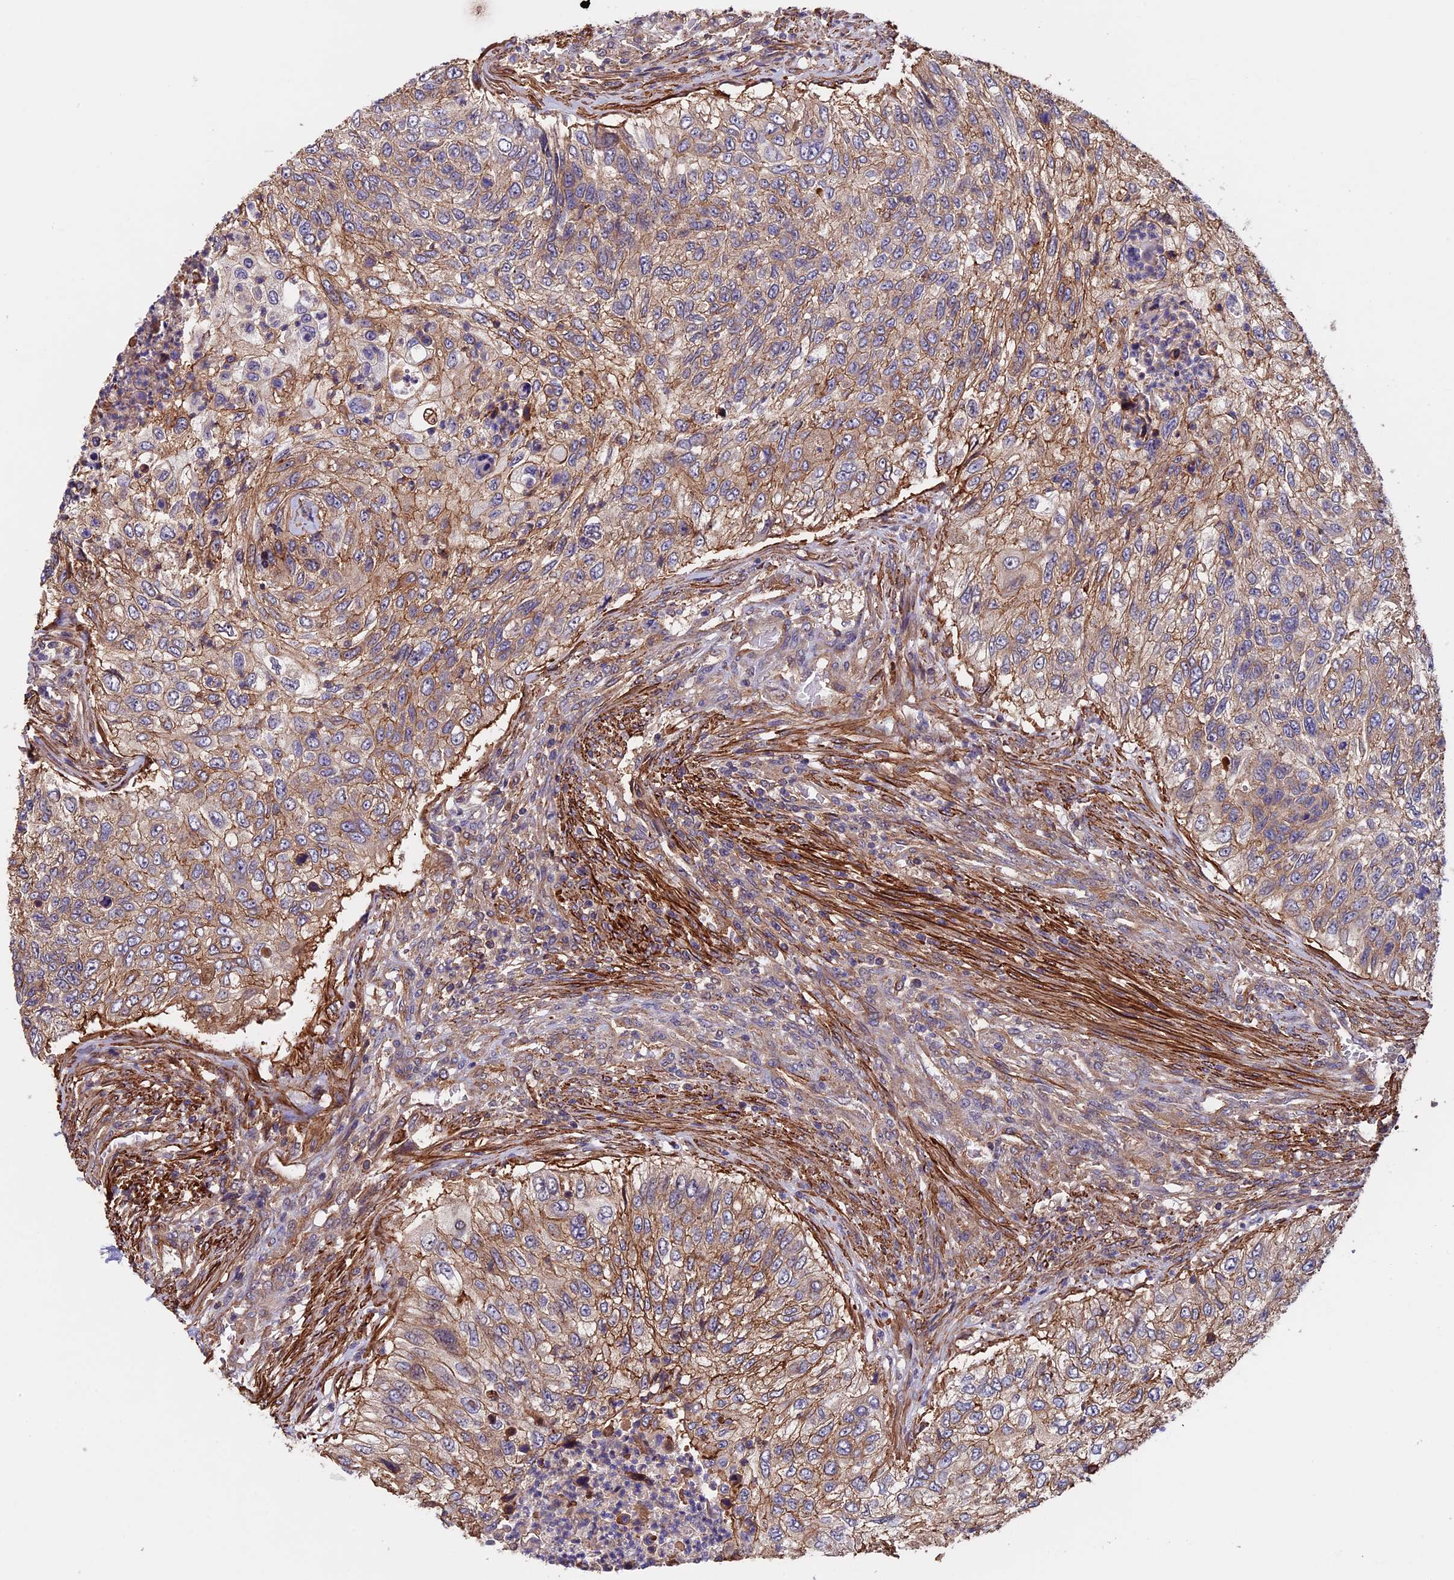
{"staining": {"intensity": "moderate", "quantity": "25%-75%", "location": "cytoplasmic/membranous"}, "tissue": "urothelial cancer", "cell_type": "Tumor cells", "image_type": "cancer", "snomed": [{"axis": "morphology", "description": "Urothelial carcinoma, High grade"}, {"axis": "topography", "description": "Urinary bladder"}], "caption": "The immunohistochemical stain shows moderate cytoplasmic/membranous staining in tumor cells of urothelial cancer tissue.", "gene": "SLC9A5", "patient": {"sex": "female", "age": 60}}